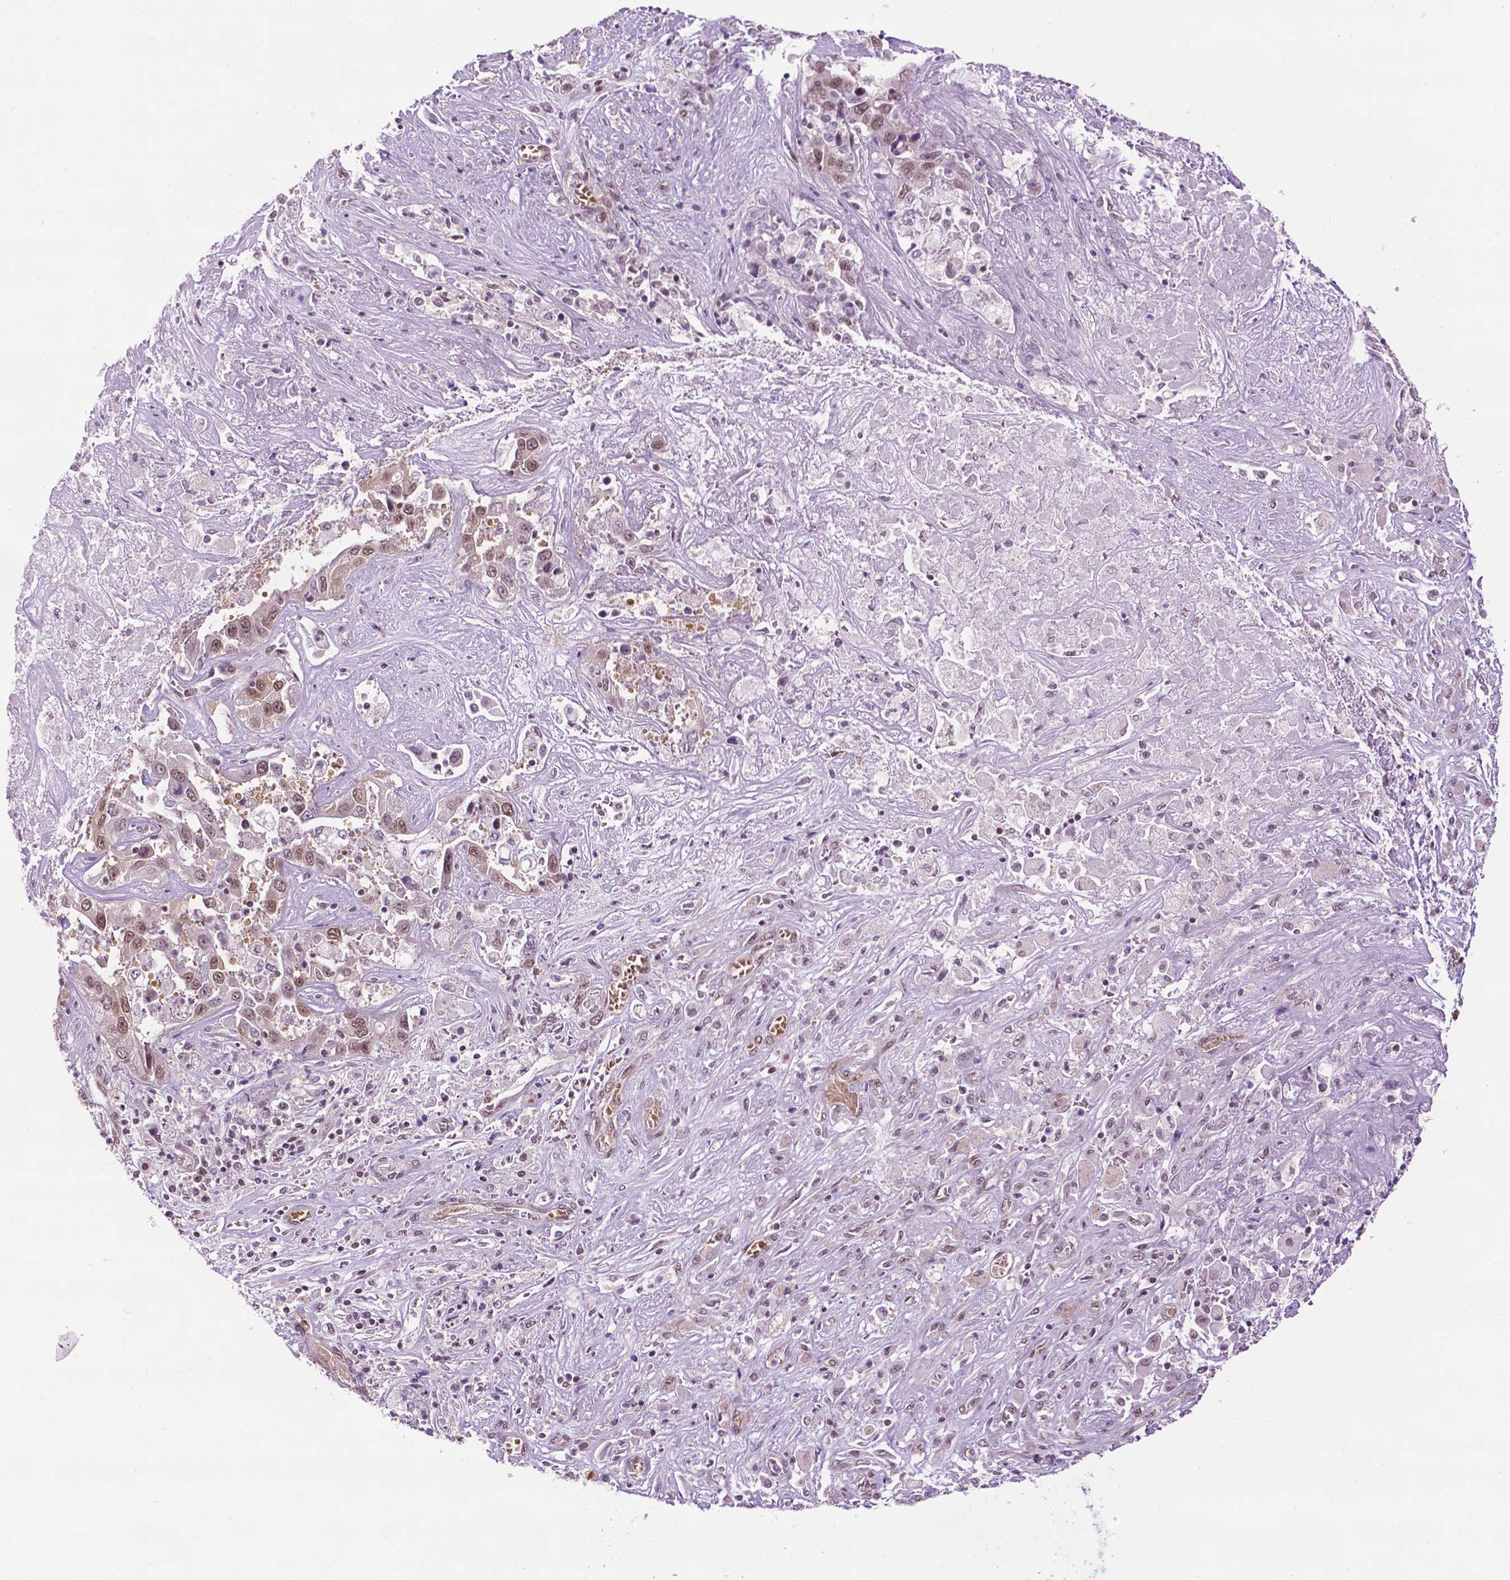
{"staining": {"intensity": "moderate", "quantity": ">75%", "location": "nuclear"}, "tissue": "liver cancer", "cell_type": "Tumor cells", "image_type": "cancer", "snomed": [{"axis": "morphology", "description": "Cholangiocarcinoma"}, {"axis": "topography", "description": "Liver"}], "caption": "DAB (3,3'-diaminobenzidine) immunohistochemical staining of liver cancer displays moderate nuclear protein positivity in approximately >75% of tumor cells. (DAB IHC with brightfield microscopy, high magnification).", "gene": "UBQLN4", "patient": {"sex": "female", "age": 52}}